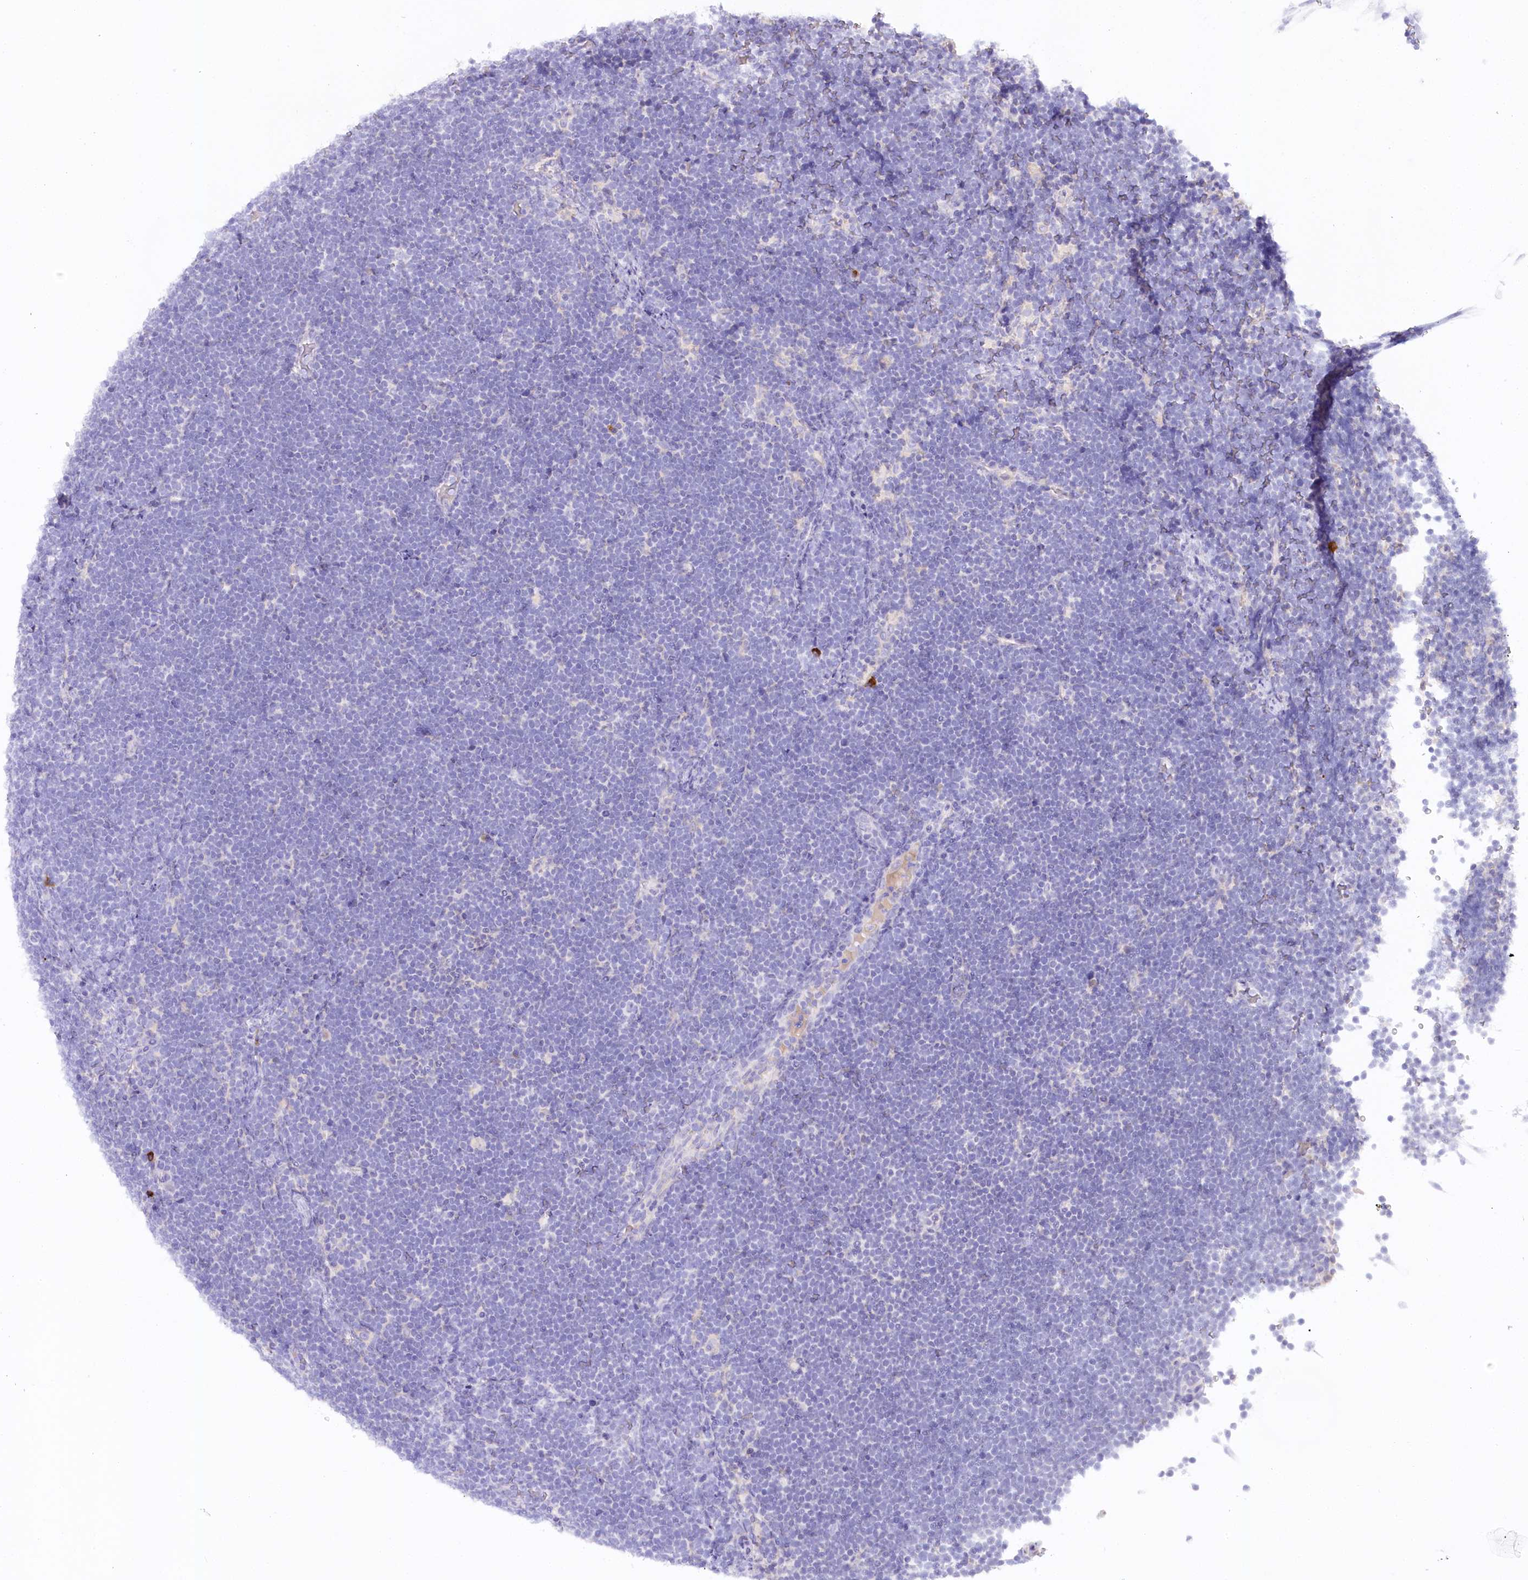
{"staining": {"intensity": "negative", "quantity": "none", "location": "none"}, "tissue": "lymphoma", "cell_type": "Tumor cells", "image_type": "cancer", "snomed": [{"axis": "morphology", "description": "Malignant lymphoma, non-Hodgkin's type, High grade"}, {"axis": "topography", "description": "Lymph node"}], "caption": "There is no significant expression in tumor cells of lymphoma.", "gene": "MYOZ1", "patient": {"sex": "male", "age": 13}}